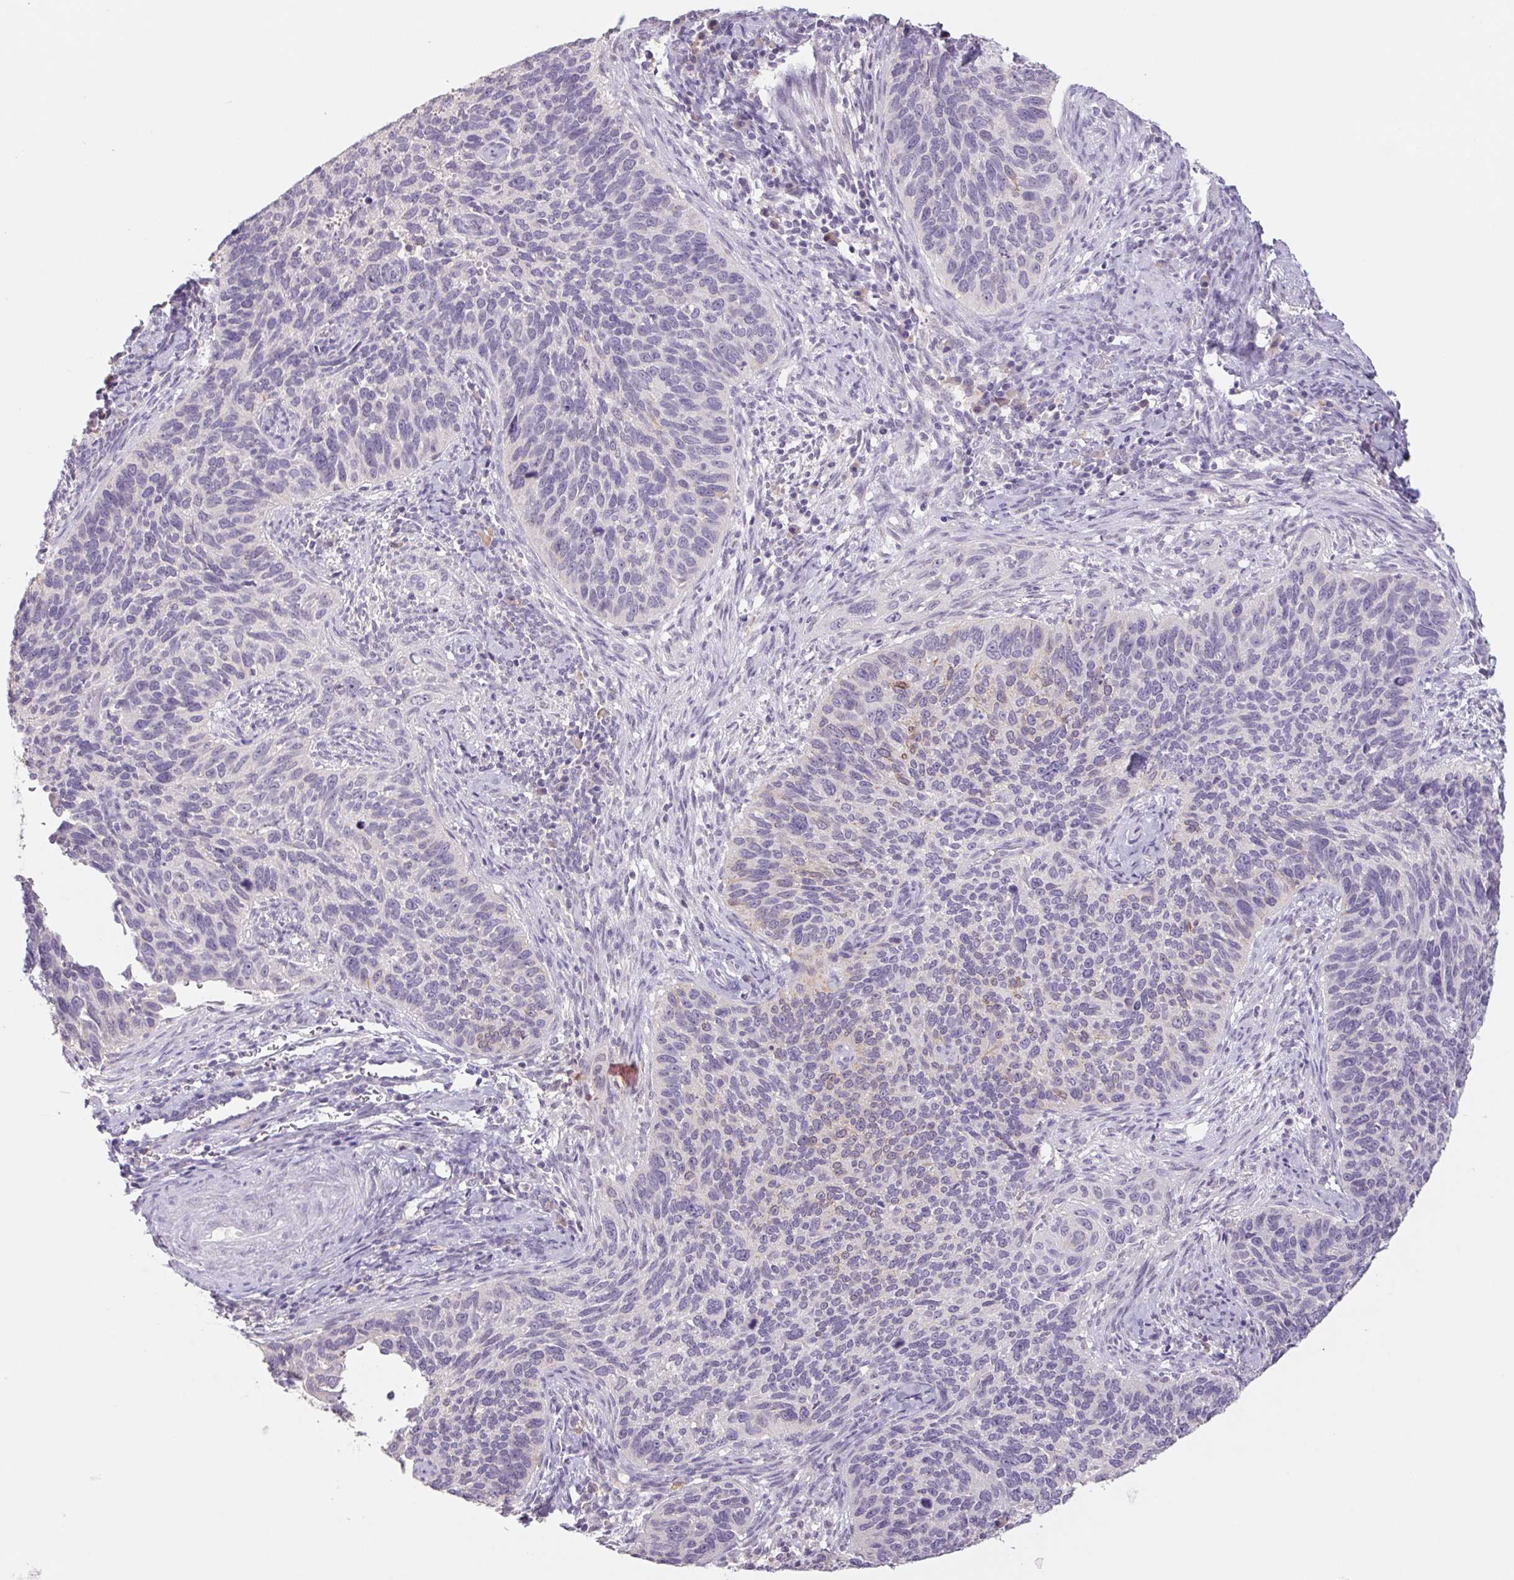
{"staining": {"intensity": "negative", "quantity": "none", "location": "none"}, "tissue": "cervical cancer", "cell_type": "Tumor cells", "image_type": "cancer", "snomed": [{"axis": "morphology", "description": "Squamous cell carcinoma, NOS"}, {"axis": "topography", "description": "Cervix"}], "caption": "Protein analysis of cervical cancer (squamous cell carcinoma) displays no significant expression in tumor cells.", "gene": "PNMA8B", "patient": {"sex": "female", "age": 51}}